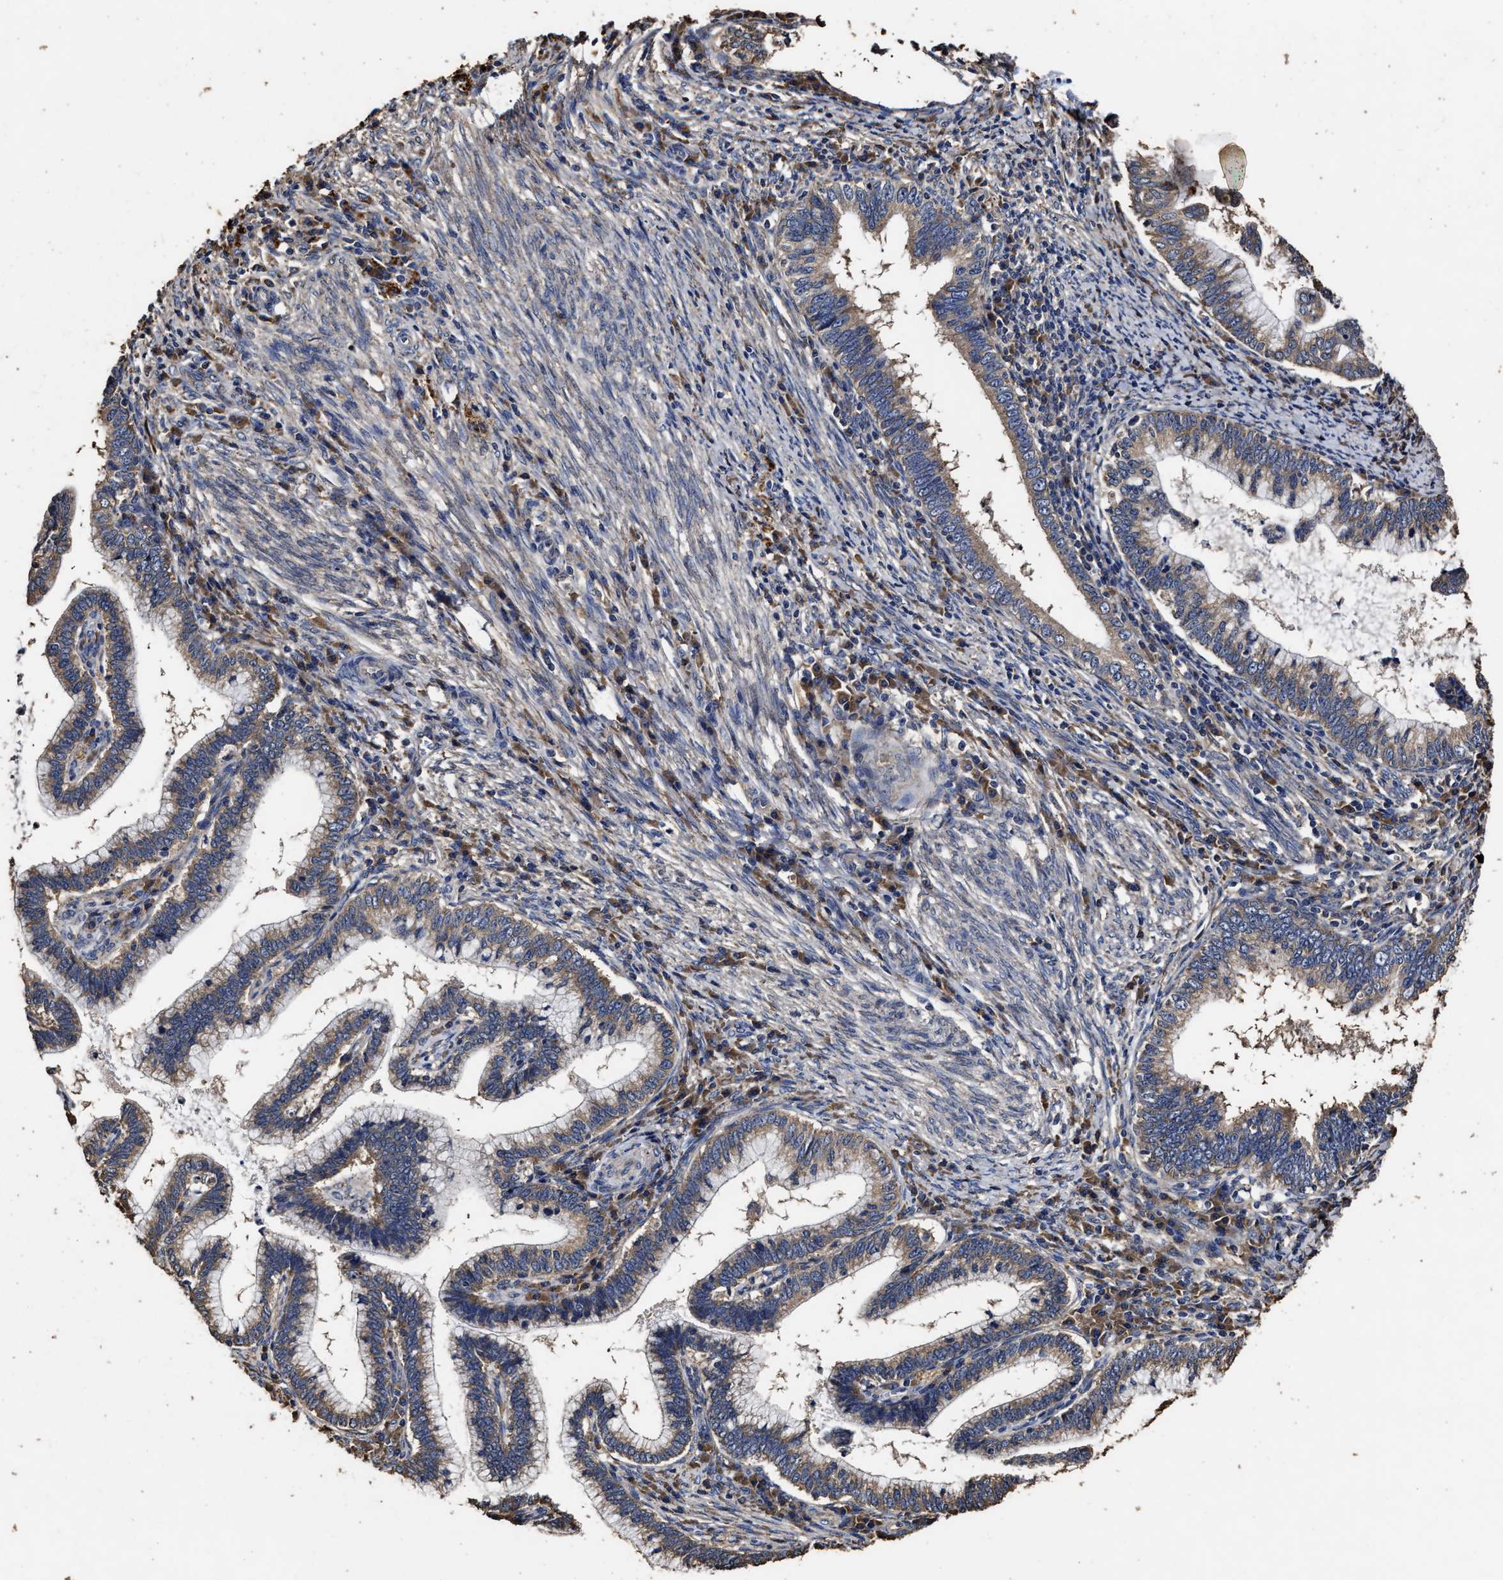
{"staining": {"intensity": "moderate", "quantity": ">75%", "location": "cytoplasmic/membranous"}, "tissue": "cervical cancer", "cell_type": "Tumor cells", "image_type": "cancer", "snomed": [{"axis": "morphology", "description": "Adenocarcinoma, NOS"}, {"axis": "topography", "description": "Cervix"}], "caption": "Protein expression analysis of human cervical cancer (adenocarcinoma) reveals moderate cytoplasmic/membranous expression in approximately >75% of tumor cells. (Brightfield microscopy of DAB IHC at high magnification).", "gene": "PPM1K", "patient": {"sex": "female", "age": 36}}